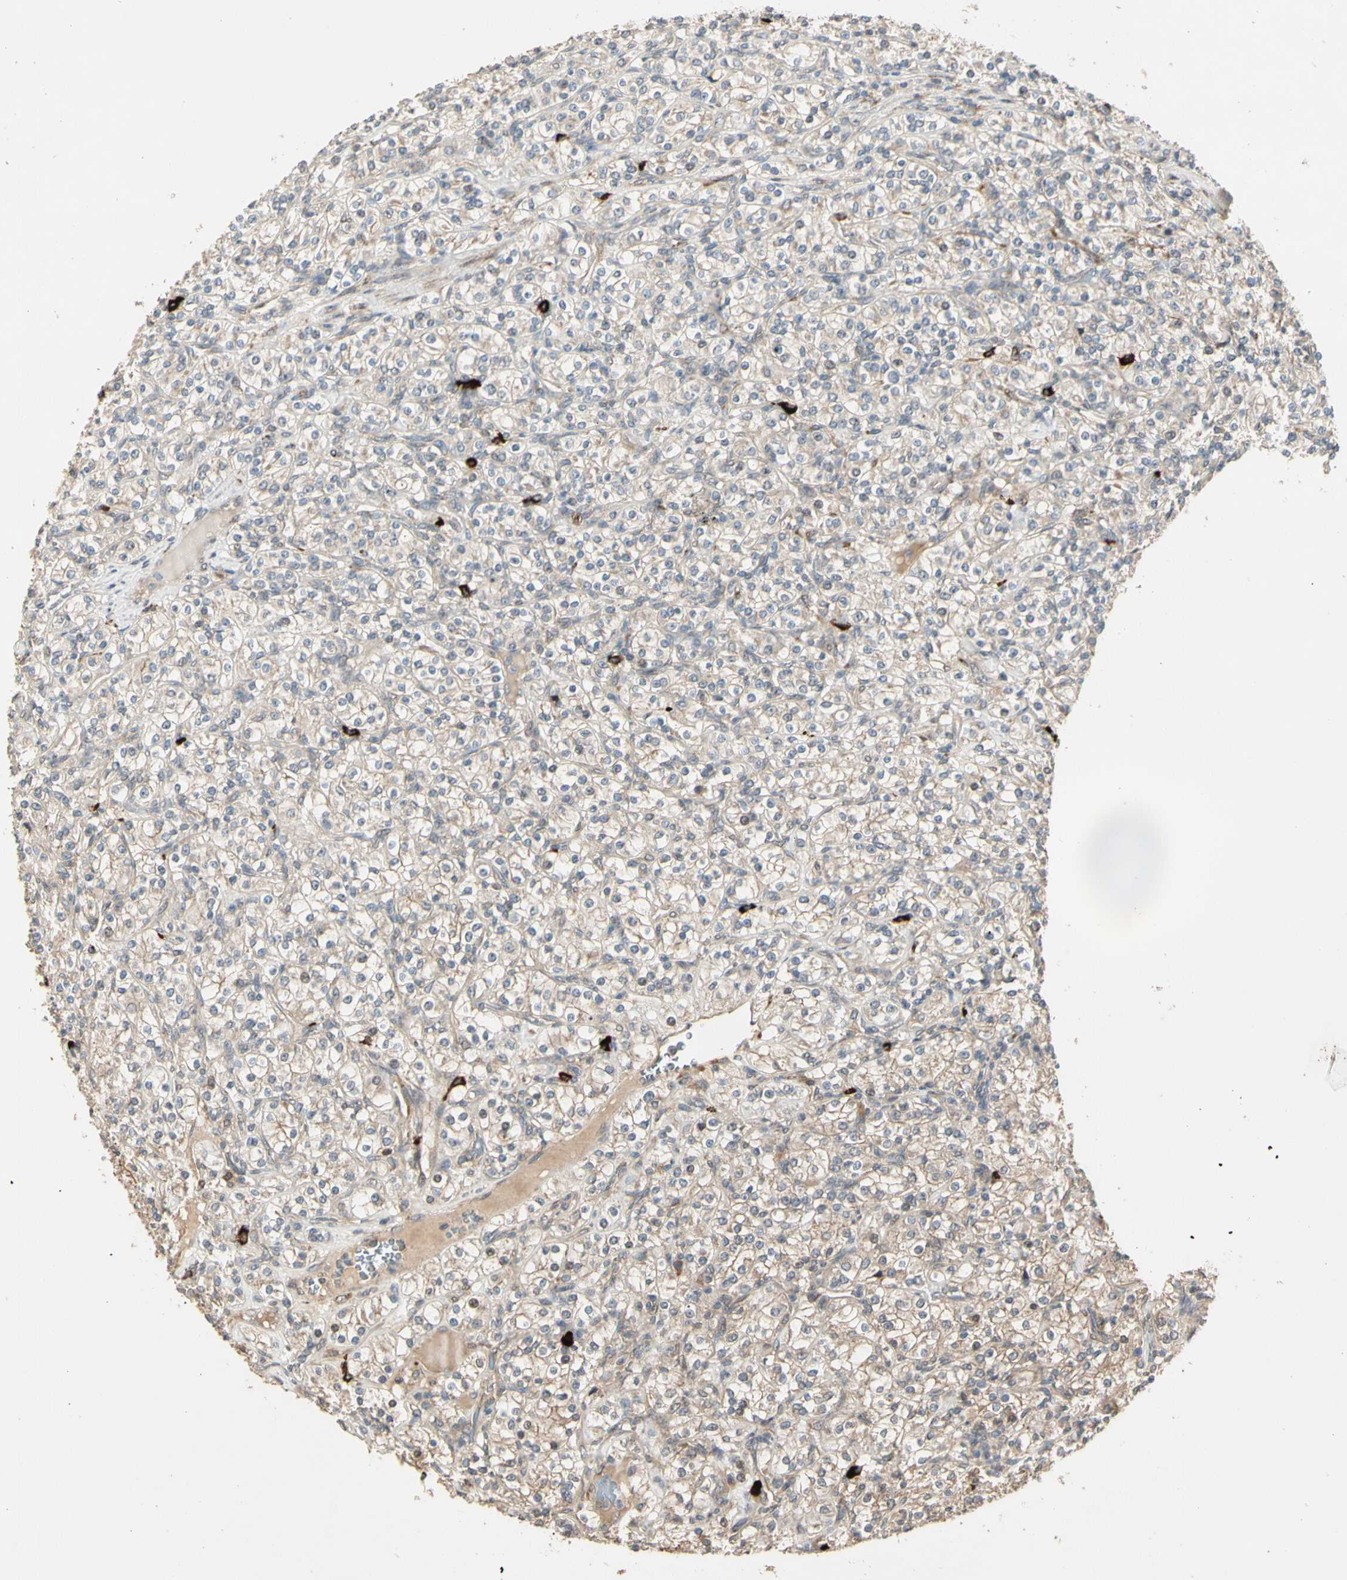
{"staining": {"intensity": "weak", "quantity": "25%-75%", "location": "cytoplasmic/membranous"}, "tissue": "renal cancer", "cell_type": "Tumor cells", "image_type": "cancer", "snomed": [{"axis": "morphology", "description": "Adenocarcinoma, NOS"}, {"axis": "topography", "description": "Kidney"}], "caption": "There is low levels of weak cytoplasmic/membranous staining in tumor cells of adenocarcinoma (renal), as demonstrated by immunohistochemical staining (brown color).", "gene": "ATG4C", "patient": {"sex": "male", "age": 77}}